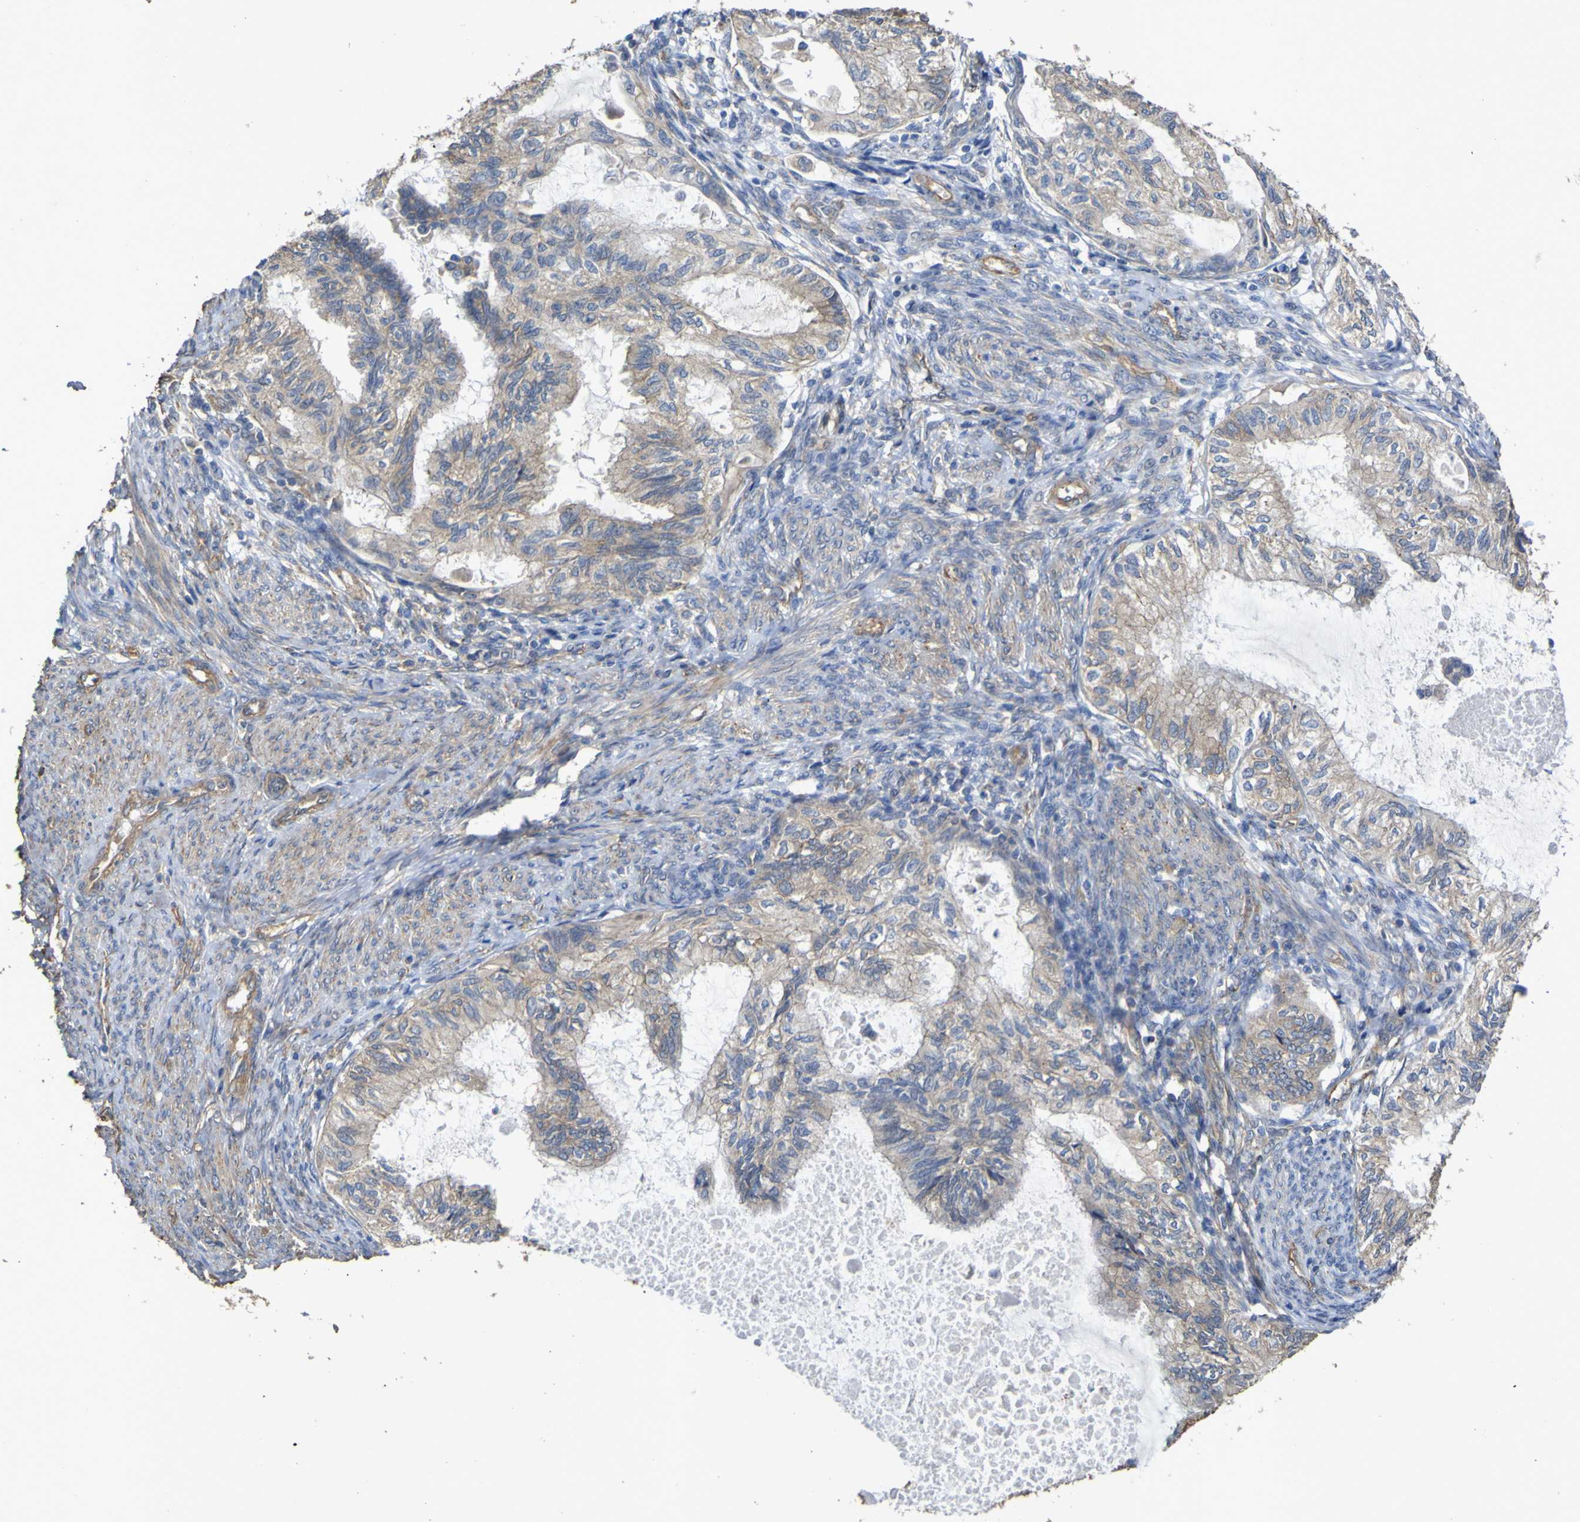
{"staining": {"intensity": "weak", "quantity": ">75%", "location": "cytoplasmic/membranous"}, "tissue": "cervical cancer", "cell_type": "Tumor cells", "image_type": "cancer", "snomed": [{"axis": "morphology", "description": "Normal tissue, NOS"}, {"axis": "morphology", "description": "Adenocarcinoma, NOS"}, {"axis": "topography", "description": "Cervix"}, {"axis": "topography", "description": "Endometrium"}], "caption": "Tumor cells exhibit low levels of weak cytoplasmic/membranous staining in approximately >75% of cells in cervical adenocarcinoma.", "gene": "TNFSF15", "patient": {"sex": "female", "age": 86}}